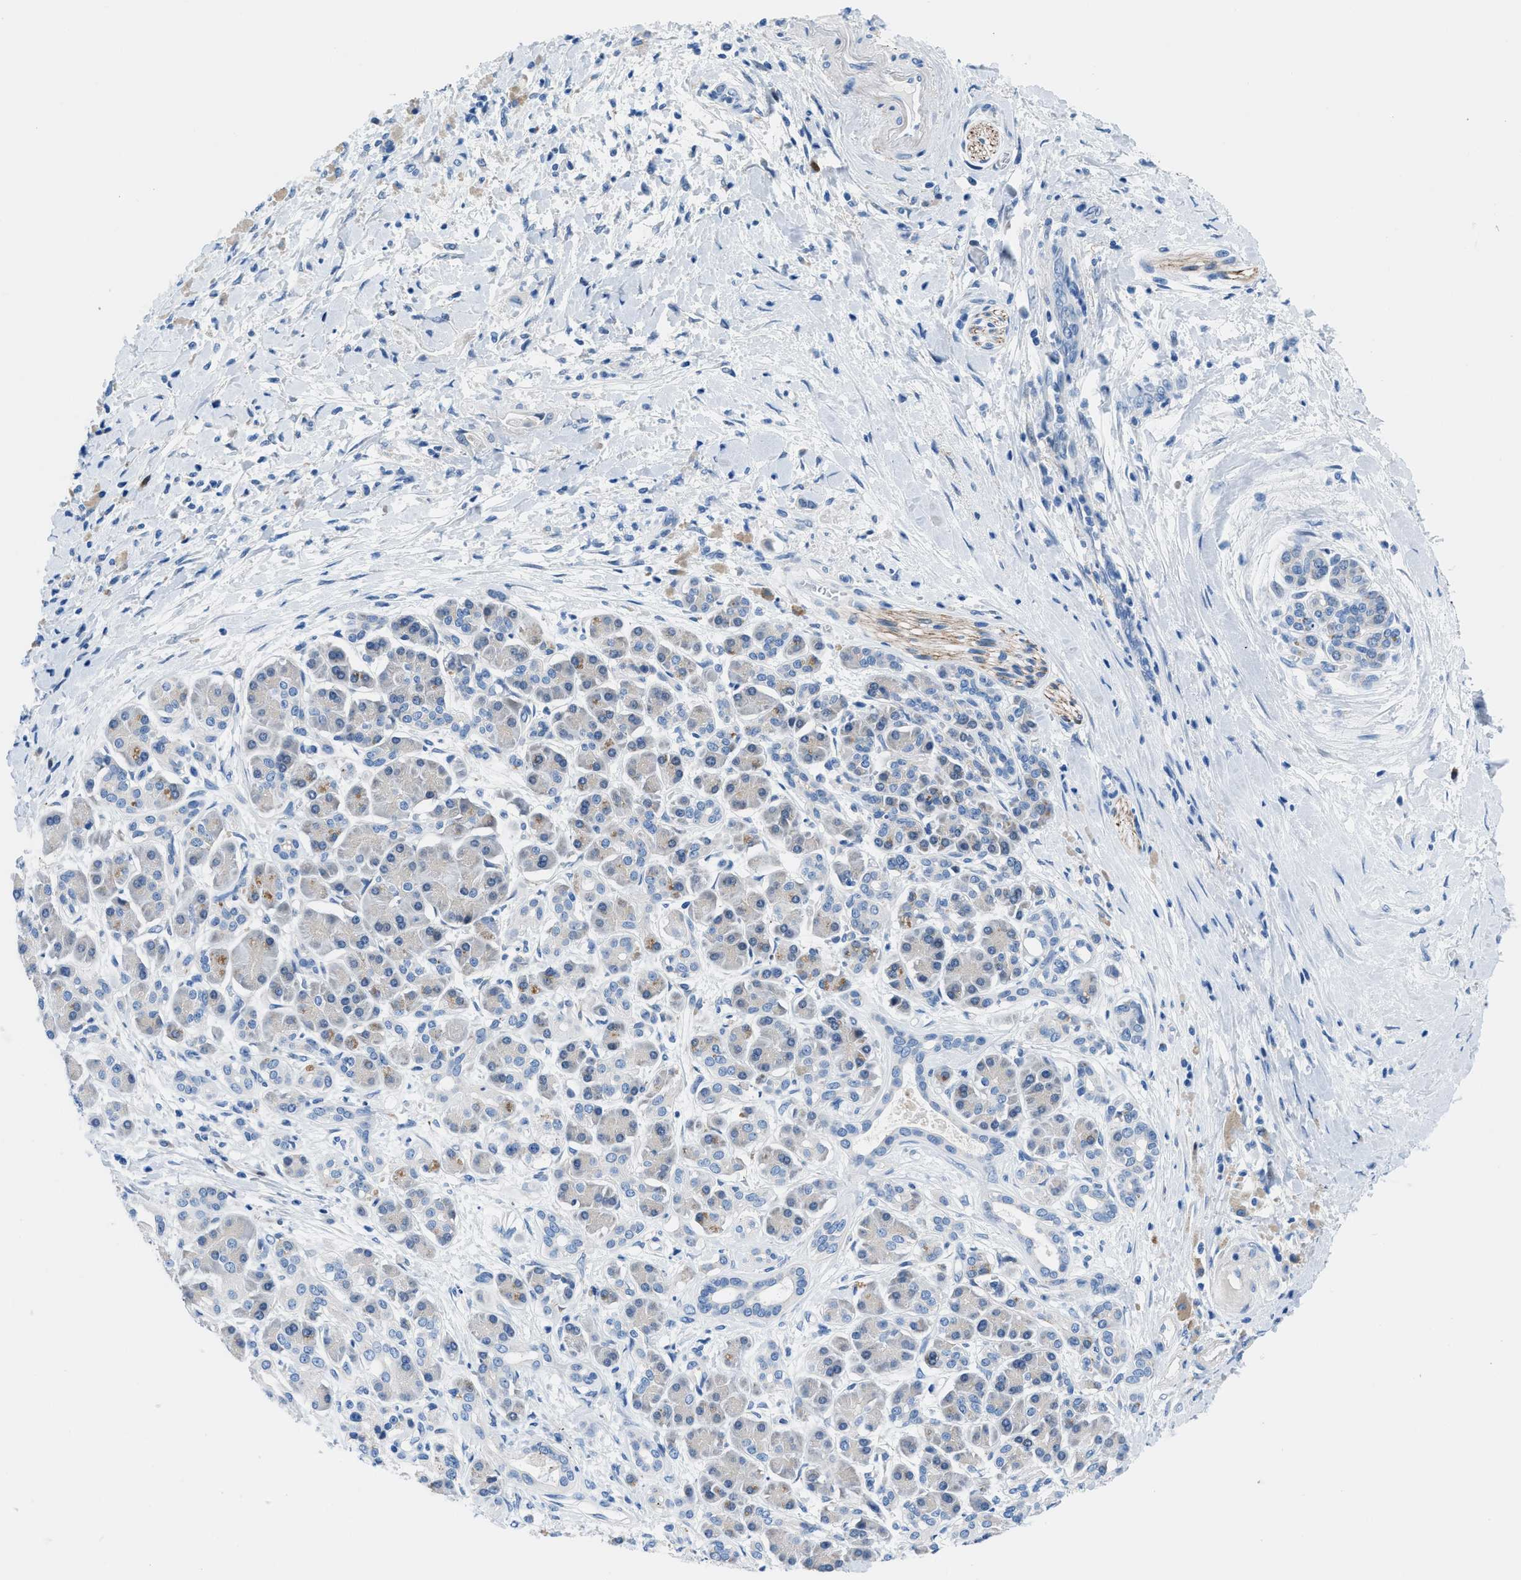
{"staining": {"intensity": "weak", "quantity": "<25%", "location": "cytoplasmic/membranous"}, "tissue": "pancreatic cancer", "cell_type": "Tumor cells", "image_type": "cancer", "snomed": [{"axis": "morphology", "description": "Adenocarcinoma, NOS"}, {"axis": "topography", "description": "Pancreas"}], "caption": "Immunohistochemistry (IHC) histopathology image of neoplastic tissue: human adenocarcinoma (pancreatic) stained with DAB exhibits no significant protein positivity in tumor cells.", "gene": "UAP1", "patient": {"sex": "male", "age": 55}}